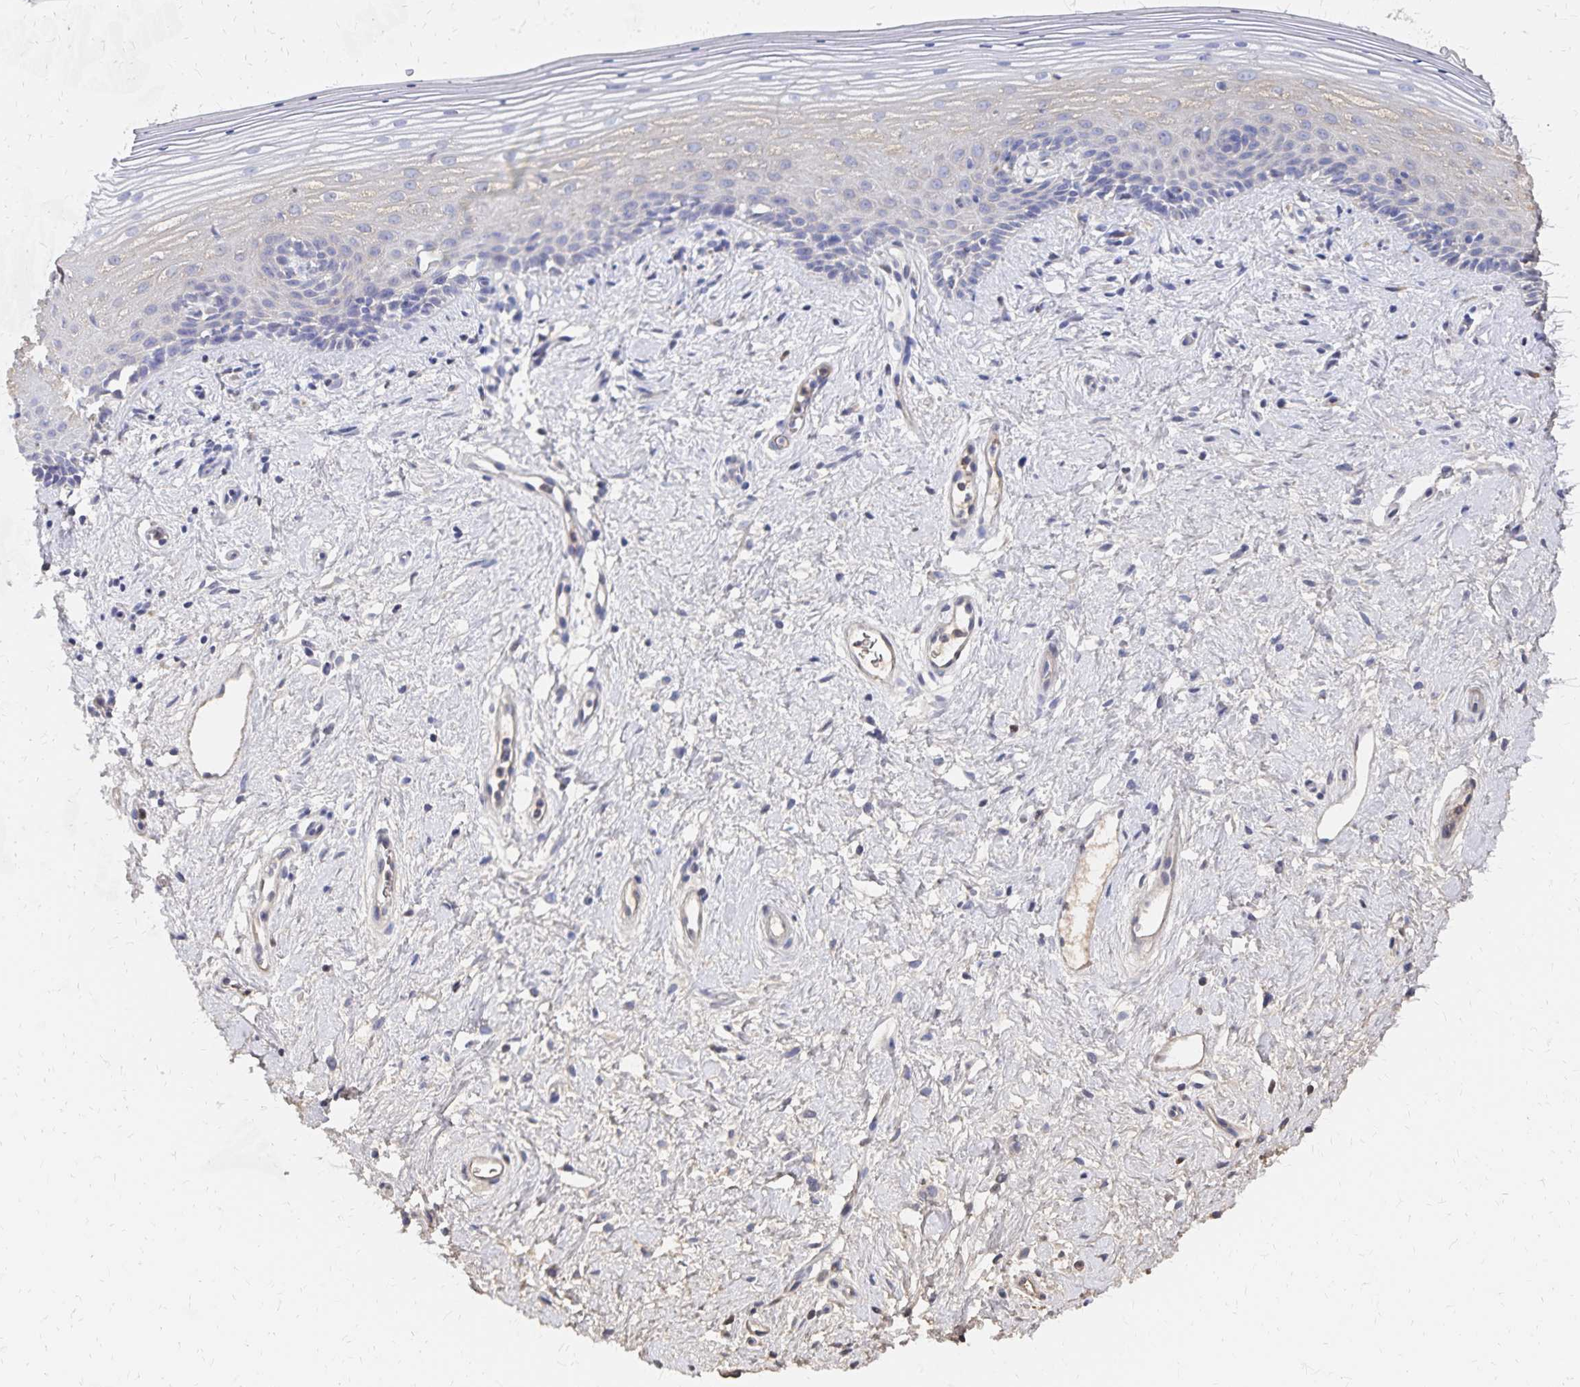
{"staining": {"intensity": "negative", "quantity": "none", "location": "none"}, "tissue": "vagina", "cell_type": "Squamous epithelial cells", "image_type": "normal", "snomed": [{"axis": "morphology", "description": "Normal tissue, NOS"}, {"axis": "topography", "description": "Vagina"}], "caption": "An immunohistochemistry micrograph of normal vagina is shown. There is no staining in squamous epithelial cells of vagina.", "gene": "KISS1", "patient": {"sex": "female", "age": 42}}